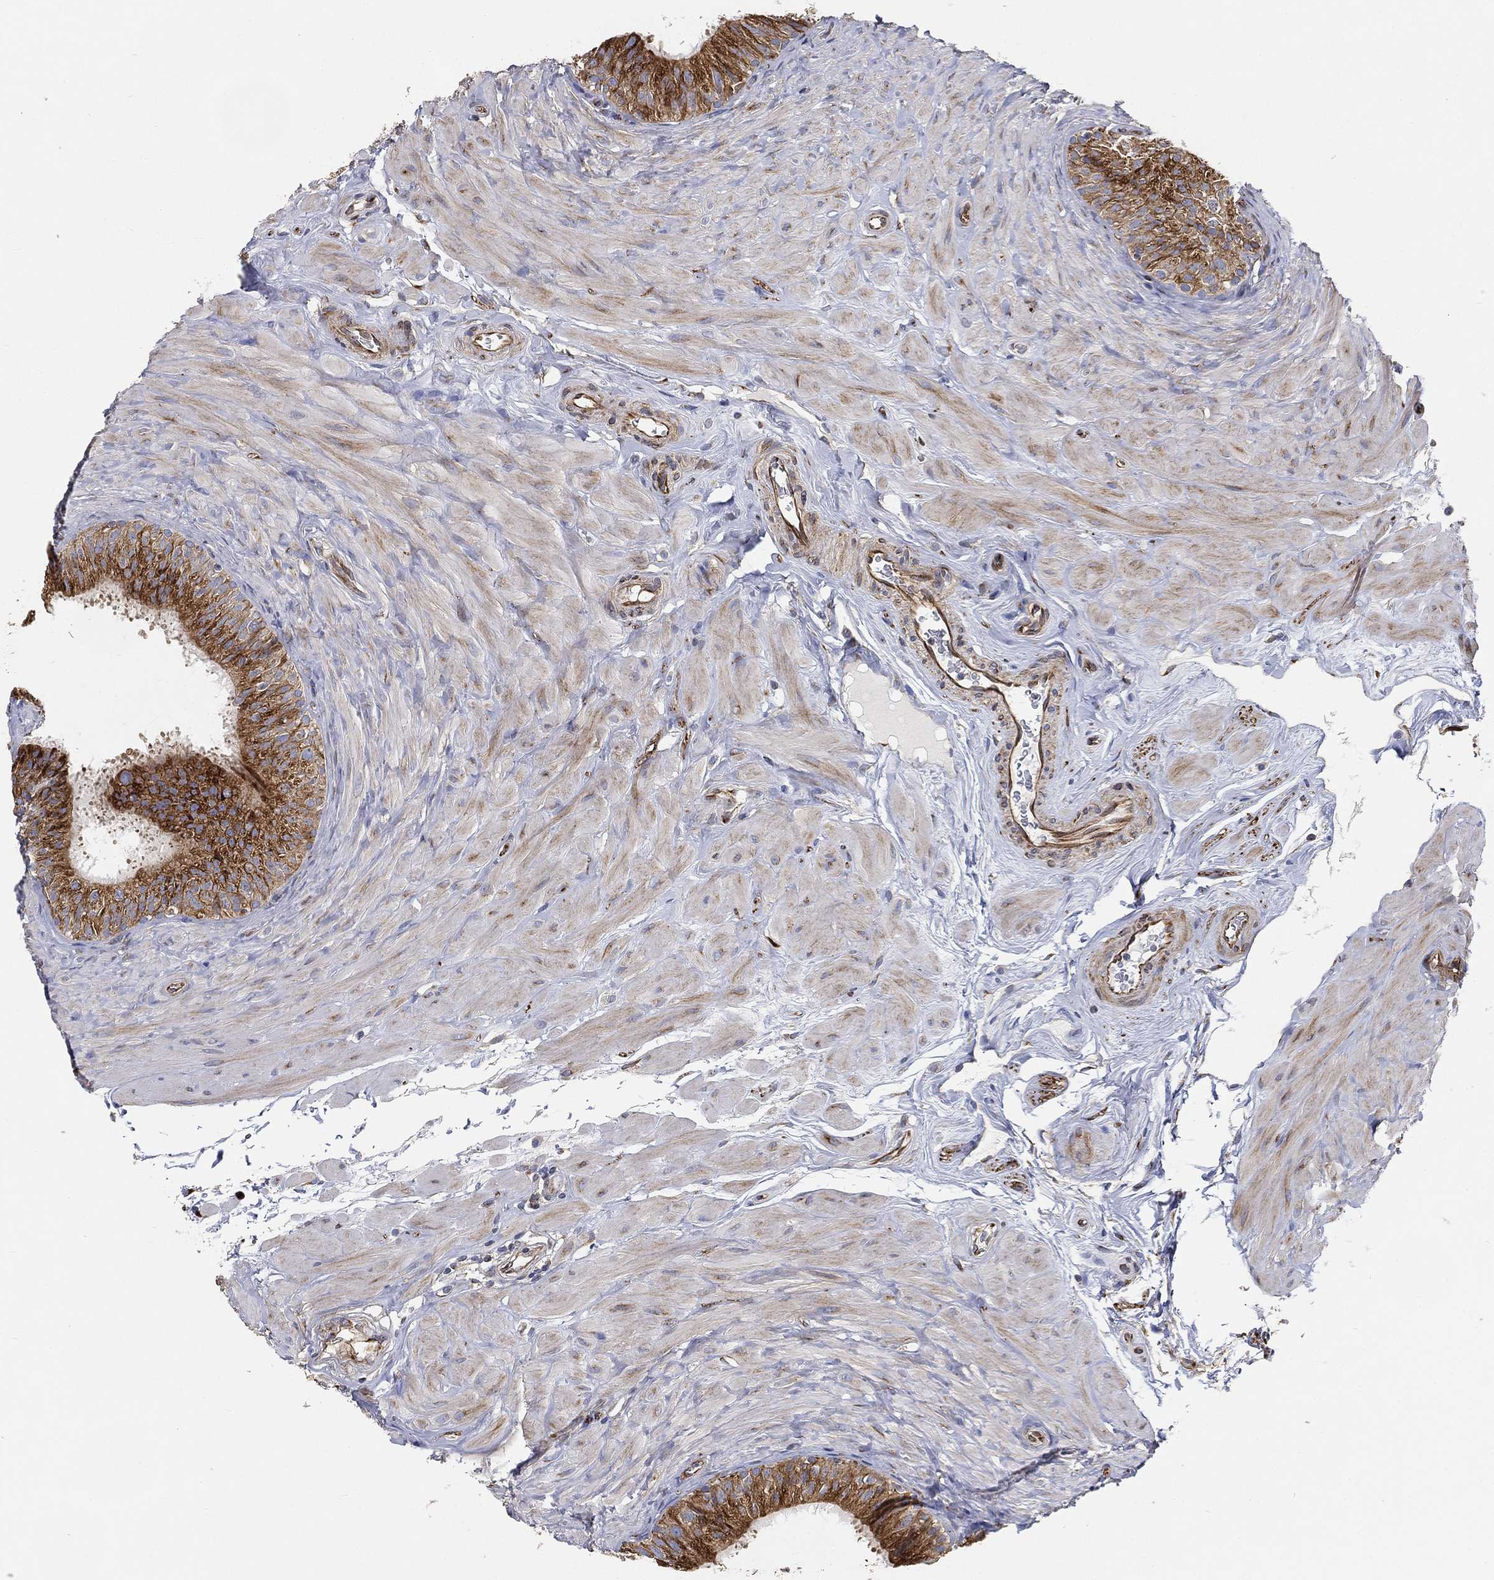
{"staining": {"intensity": "strong", "quantity": ">75%", "location": "cytoplasmic/membranous"}, "tissue": "epididymis", "cell_type": "Glandular cells", "image_type": "normal", "snomed": [{"axis": "morphology", "description": "Normal tissue, NOS"}, {"axis": "topography", "description": "Epididymis"}], "caption": "Immunohistochemistry photomicrograph of unremarkable epididymis: human epididymis stained using IHC demonstrates high levels of strong protein expression localized specifically in the cytoplasmic/membranous of glandular cells, appearing as a cytoplasmic/membranous brown color.", "gene": "TMEM25", "patient": {"sex": "male", "age": 34}}